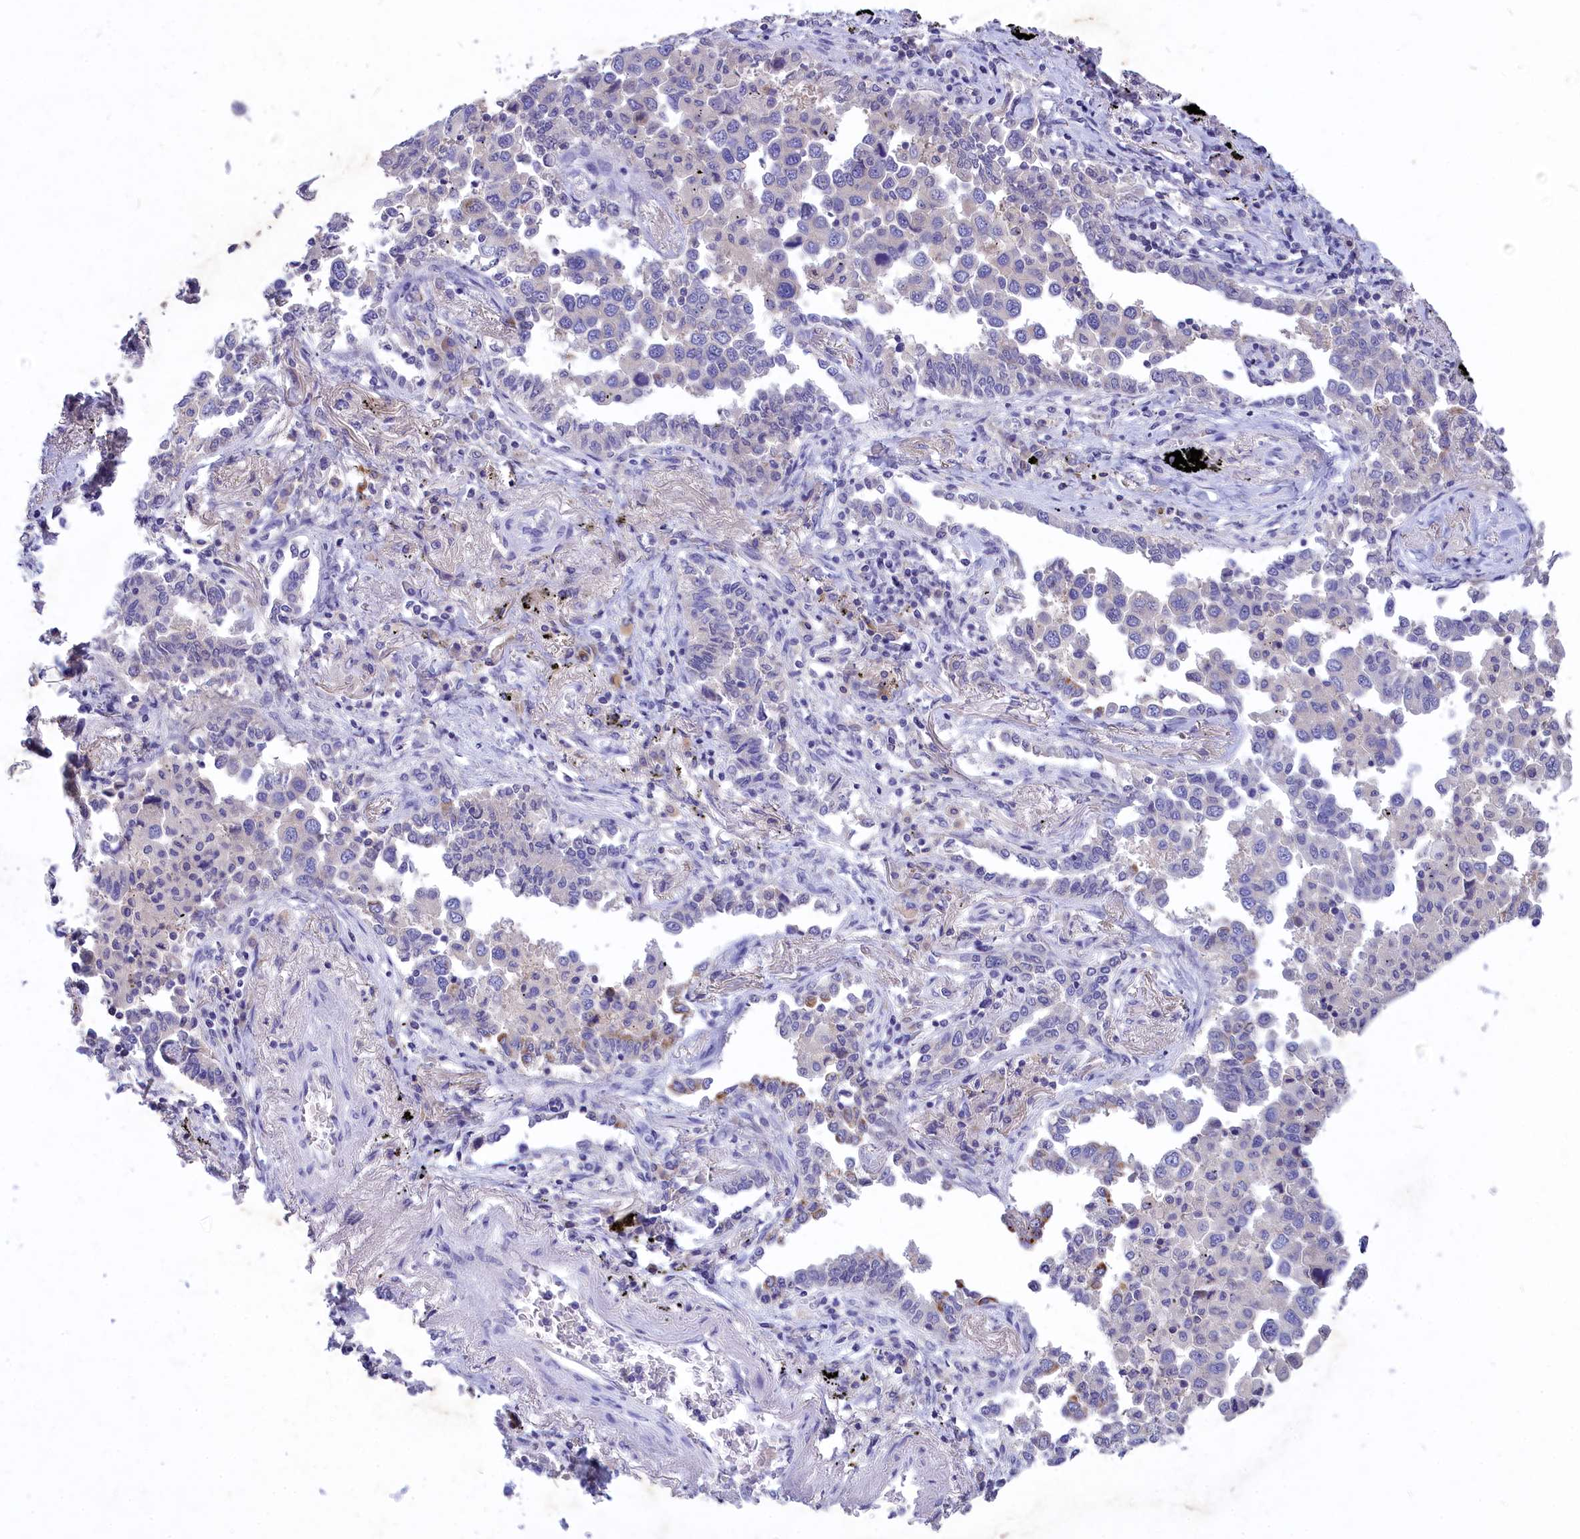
{"staining": {"intensity": "negative", "quantity": "none", "location": "none"}, "tissue": "lung cancer", "cell_type": "Tumor cells", "image_type": "cancer", "snomed": [{"axis": "morphology", "description": "Adenocarcinoma, NOS"}, {"axis": "topography", "description": "Lung"}], "caption": "The IHC photomicrograph has no significant staining in tumor cells of lung adenocarcinoma tissue.", "gene": "DEFB119", "patient": {"sex": "male", "age": 67}}